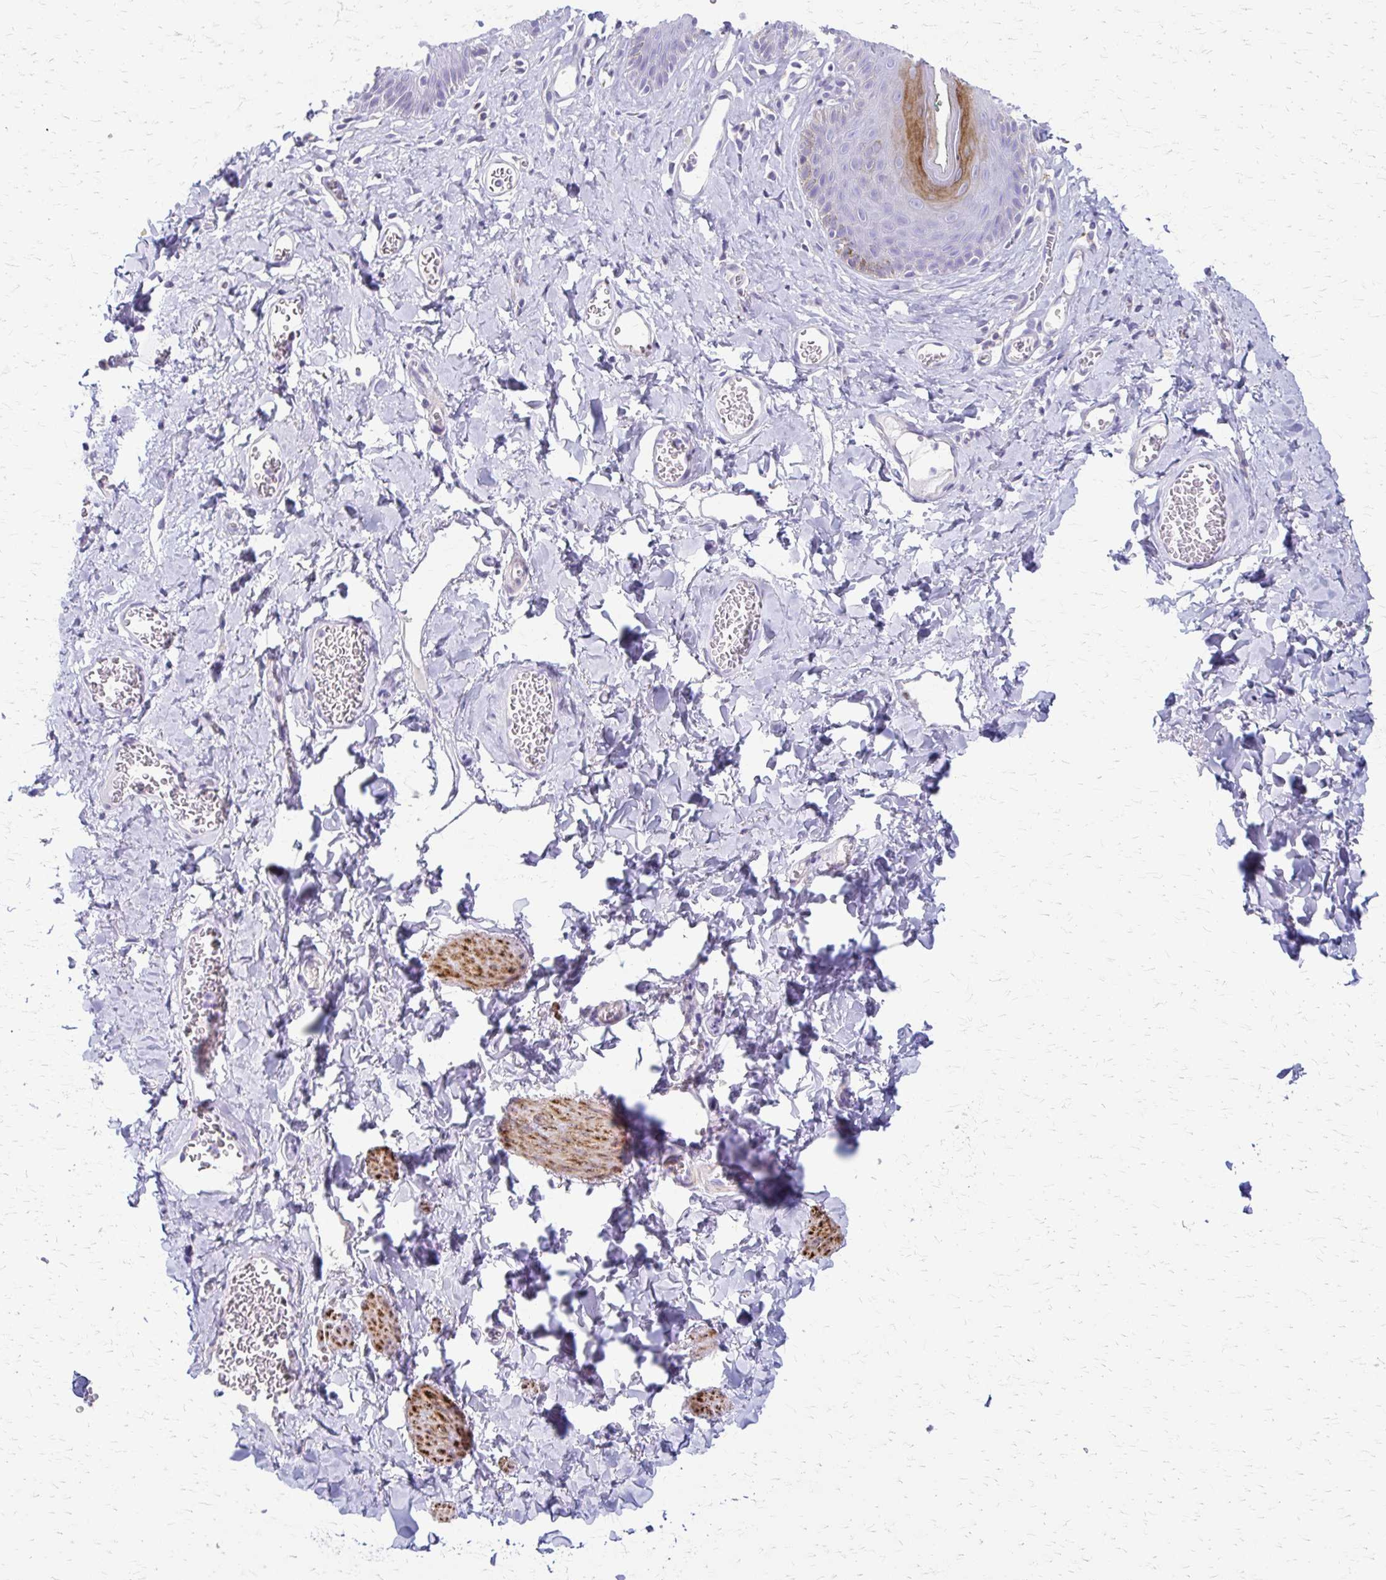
{"staining": {"intensity": "moderate", "quantity": "<25%", "location": "cytoplasmic/membranous"}, "tissue": "skin", "cell_type": "Epidermal cells", "image_type": "normal", "snomed": [{"axis": "morphology", "description": "Normal tissue, NOS"}, {"axis": "topography", "description": "Vulva"}, {"axis": "topography", "description": "Peripheral nerve tissue"}], "caption": "Protein staining by IHC exhibits moderate cytoplasmic/membranous staining in about <25% of epidermal cells in normal skin.", "gene": "ZSCAN5B", "patient": {"sex": "female", "age": 66}}